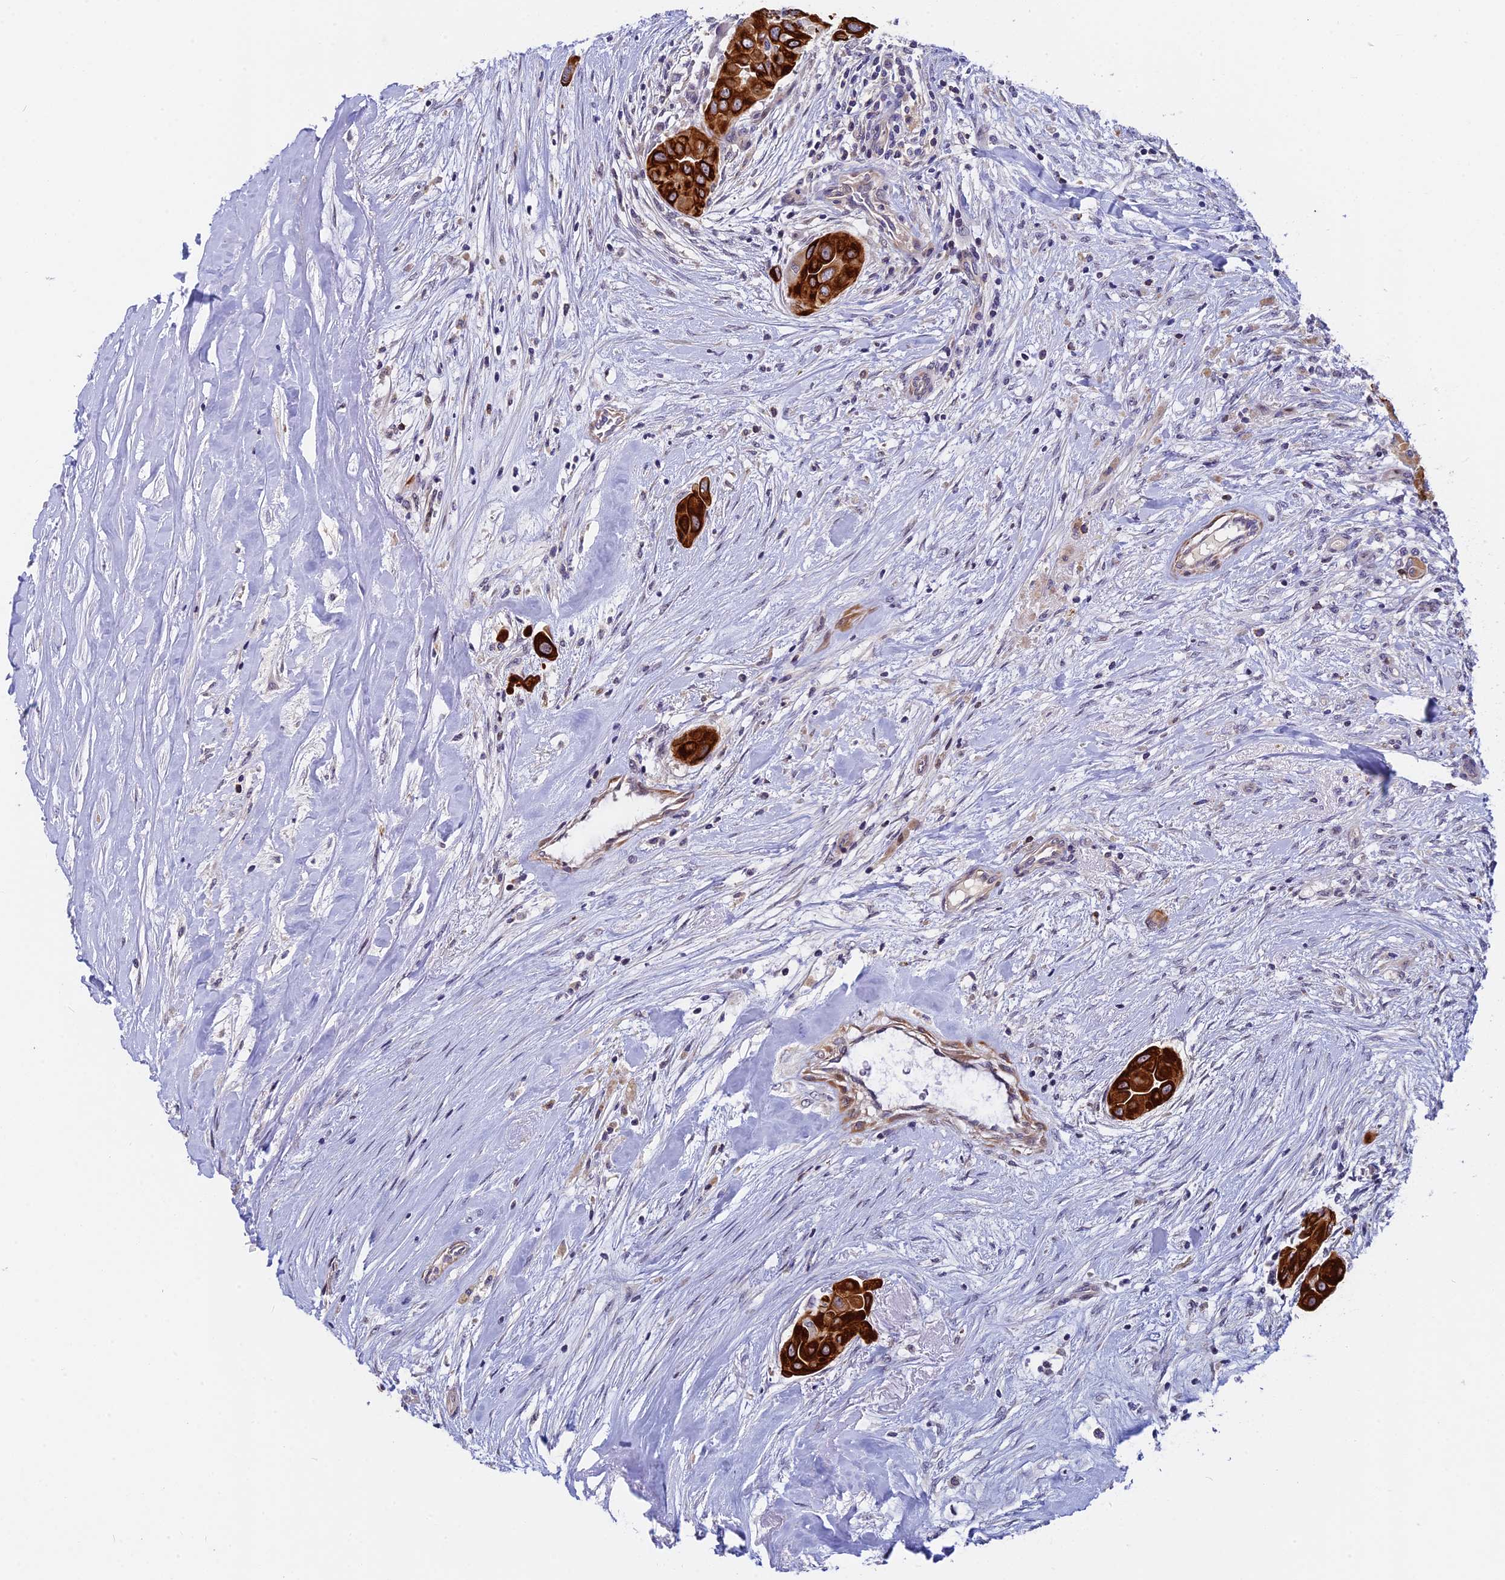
{"staining": {"intensity": "strong", "quantity": ">75%", "location": "cytoplasmic/membranous"}, "tissue": "thyroid cancer", "cell_type": "Tumor cells", "image_type": "cancer", "snomed": [{"axis": "morphology", "description": "Papillary adenocarcinoma, NOS"}, {"axis": "topography", "description": "Thyroid gland"}], "caption": "A high-resolution image shows immunohistochemistry staining of thyroid papillary adenocarcinoma, which exhibits strong cytoplasmic/membranous positivity in about >75% of tumor cells.", "gene": "ANKRD34B", "patient": {"sex": "female", "age": 59}}